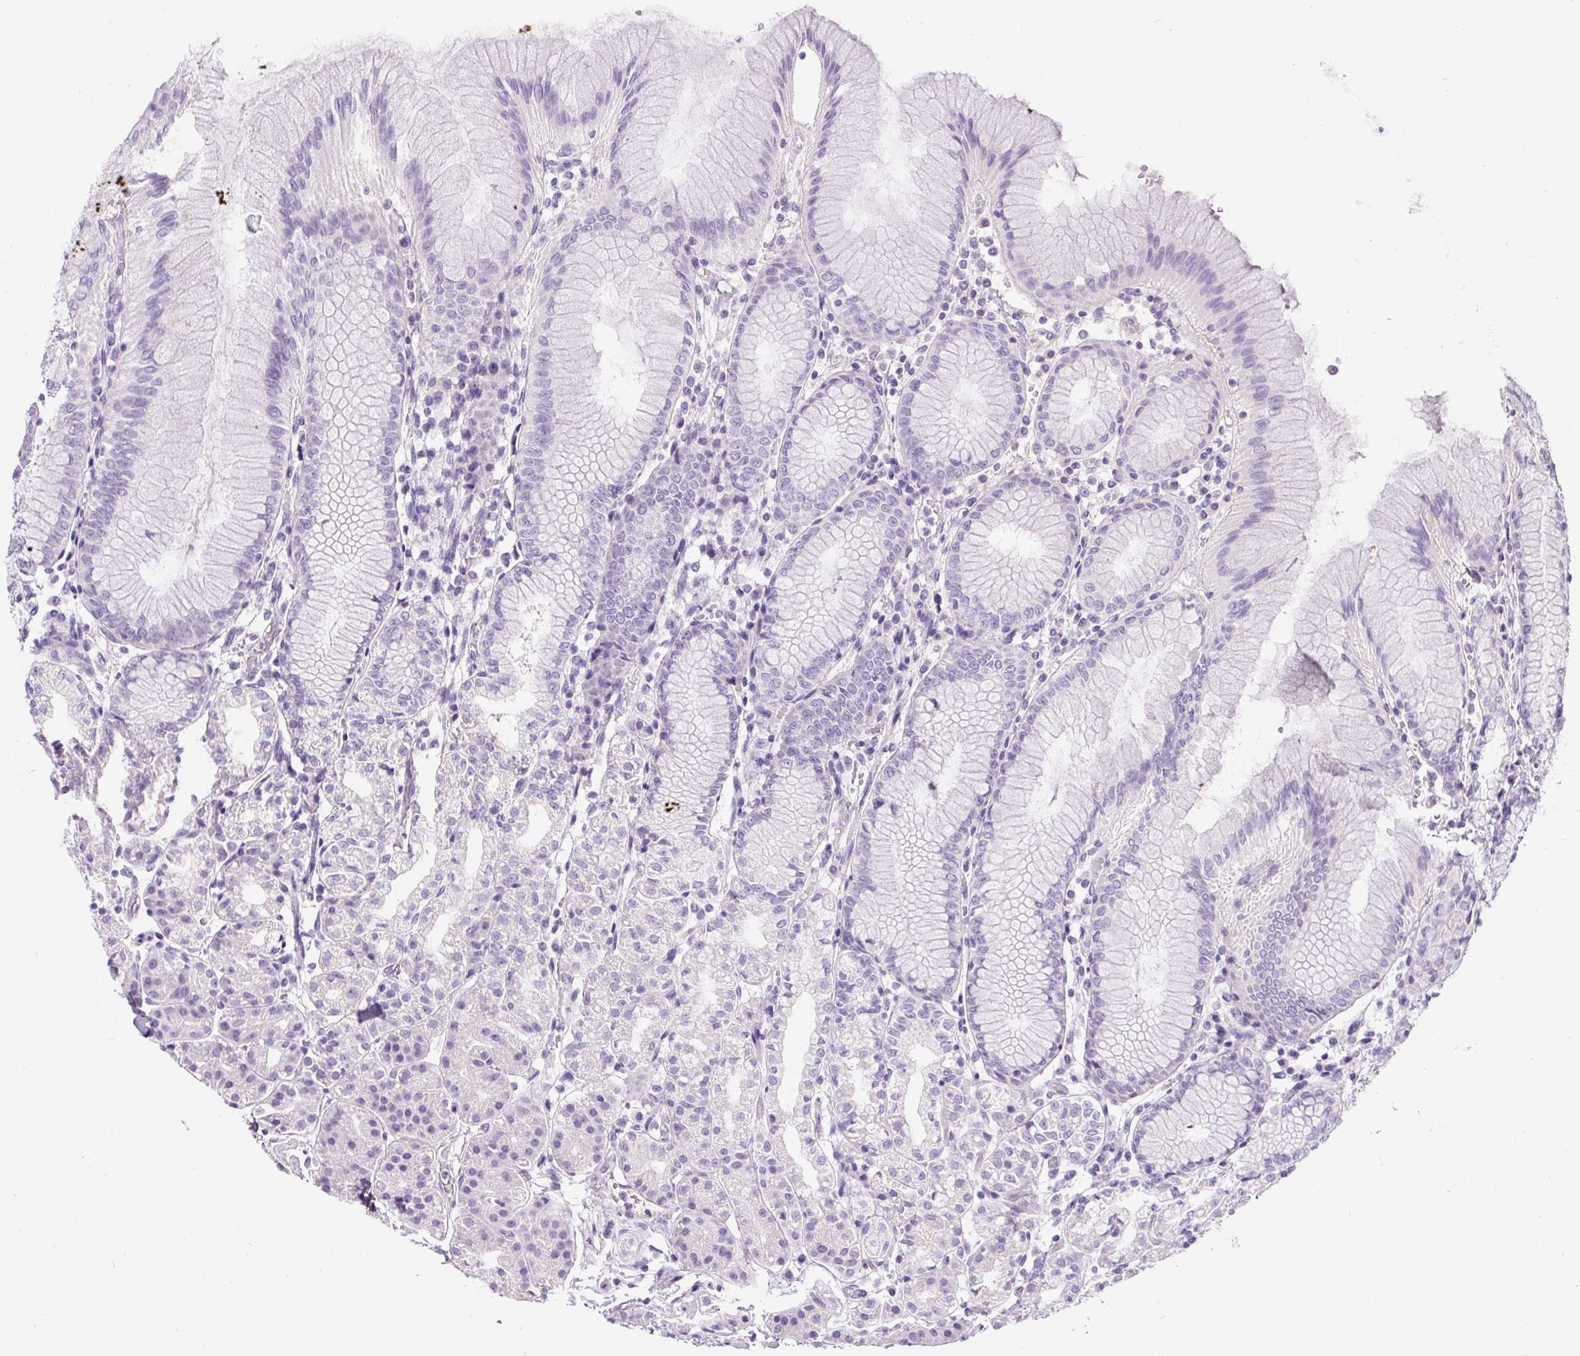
{"staining": {"intensity": "negative", "quantity": "none", "location": "none"}, "tissue": "stomach", "cell_type": "Glandular cells", "image_type": "normal", "snomed": [{"axis": "morphology", "description": "Normal tissue, NOS"}, {"axis": "topography", "description": "Stomach"}], "caption": "DAB (3,3'-diaminobenzidine) immunohistochemical staining of unremarkable human stomach shows no significant positivity in glandular cells.", "gene": "COL9A2", "patient": {"sex": "female", "age": 57}}